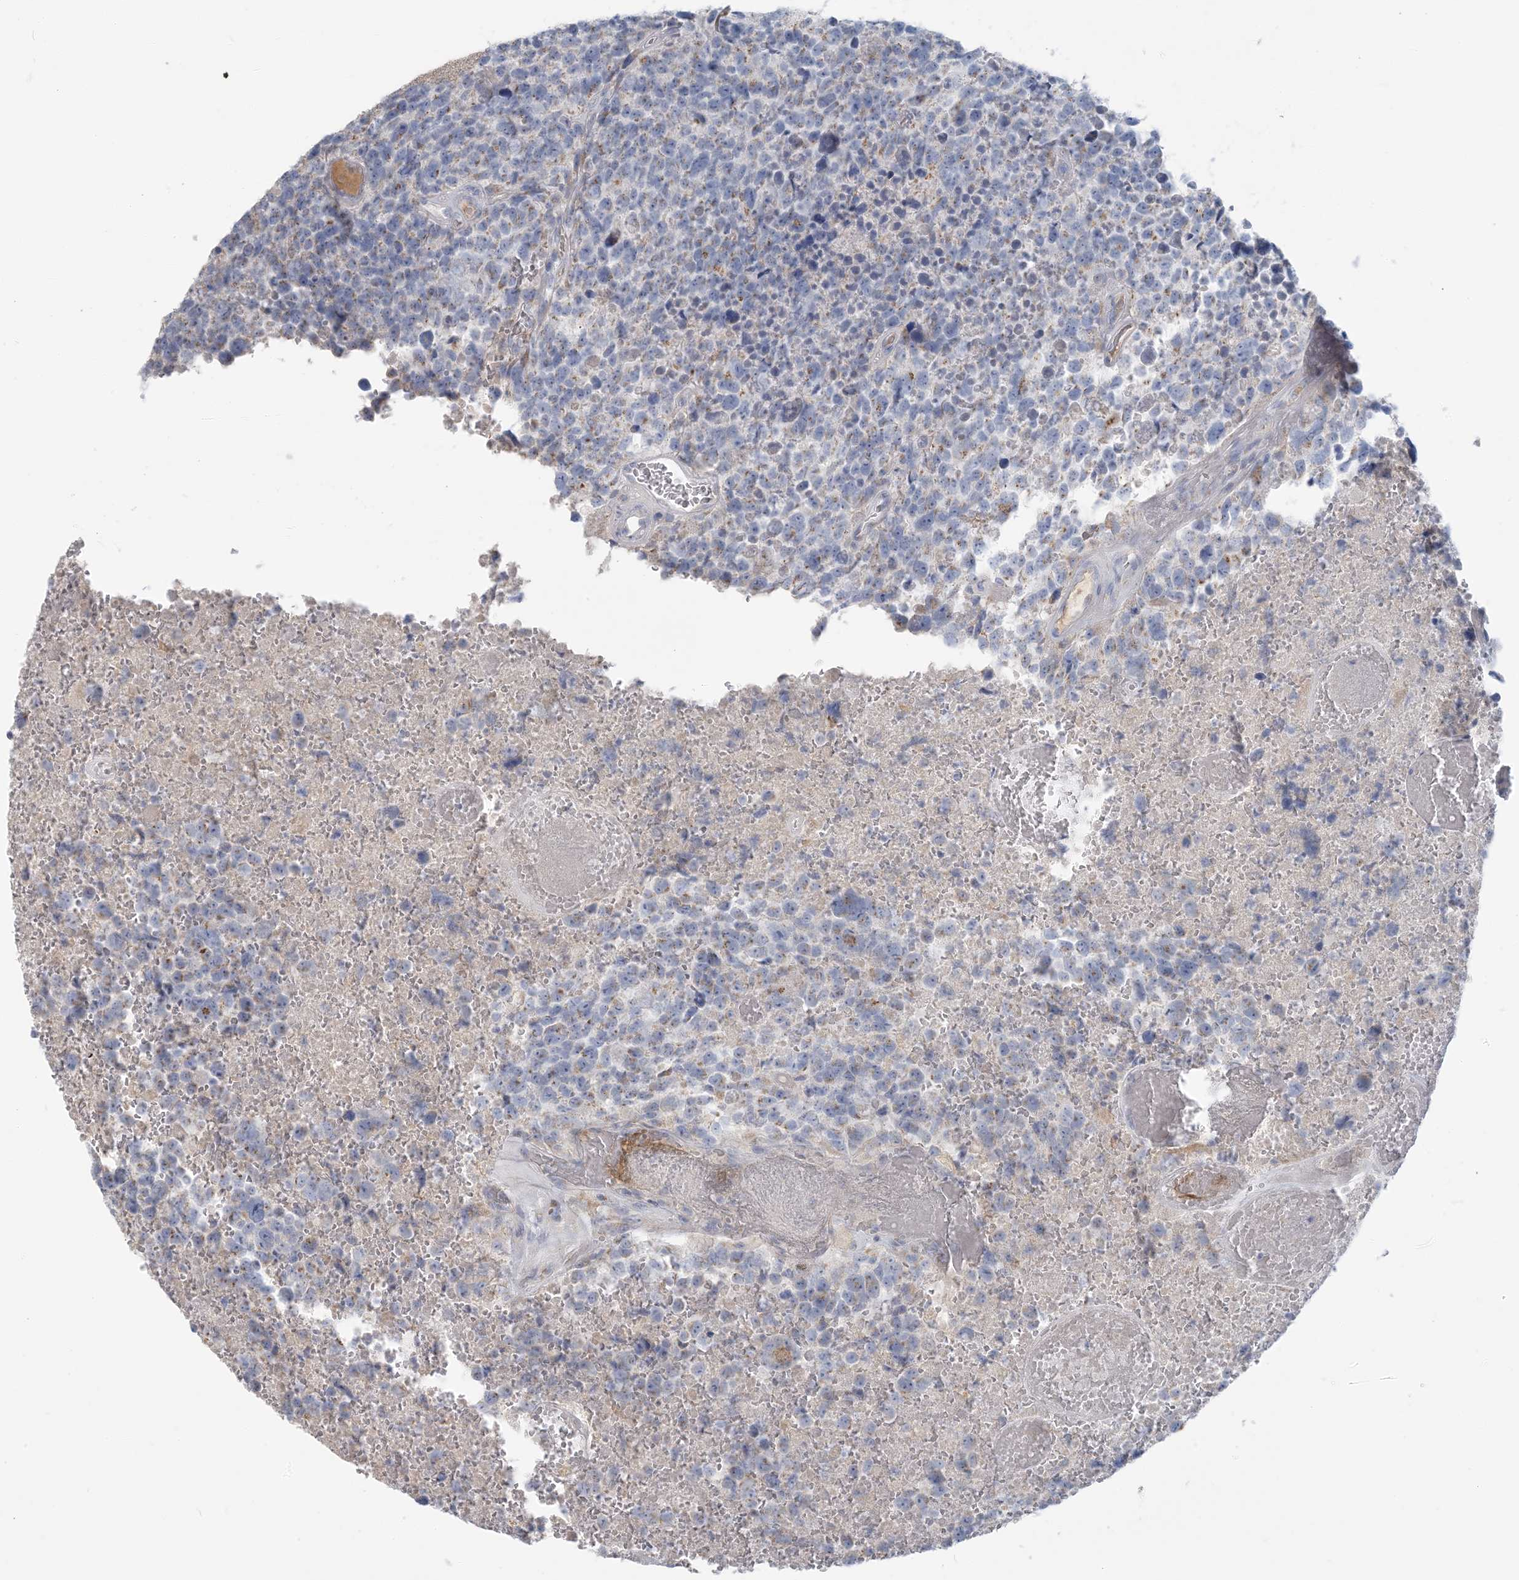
{"staining": {"intensity": "weak", "quantity": "<25%", "location": "cytoplasmic/membranous"}, "tissue": "glioma", "cell_type": "Tumor cells", "image_type": "cancer", "snomed": [{"axis": "morphology", "description": "Glioma, malignant, High grade"}, {"axis": "topography", "description": "Brain"}], "caption": "This is an IHC photomicrograph of human glioma. There is no staining in tumor cells.", "gene": "SCML1", "patient": {"sex": "male", "age": 69}}